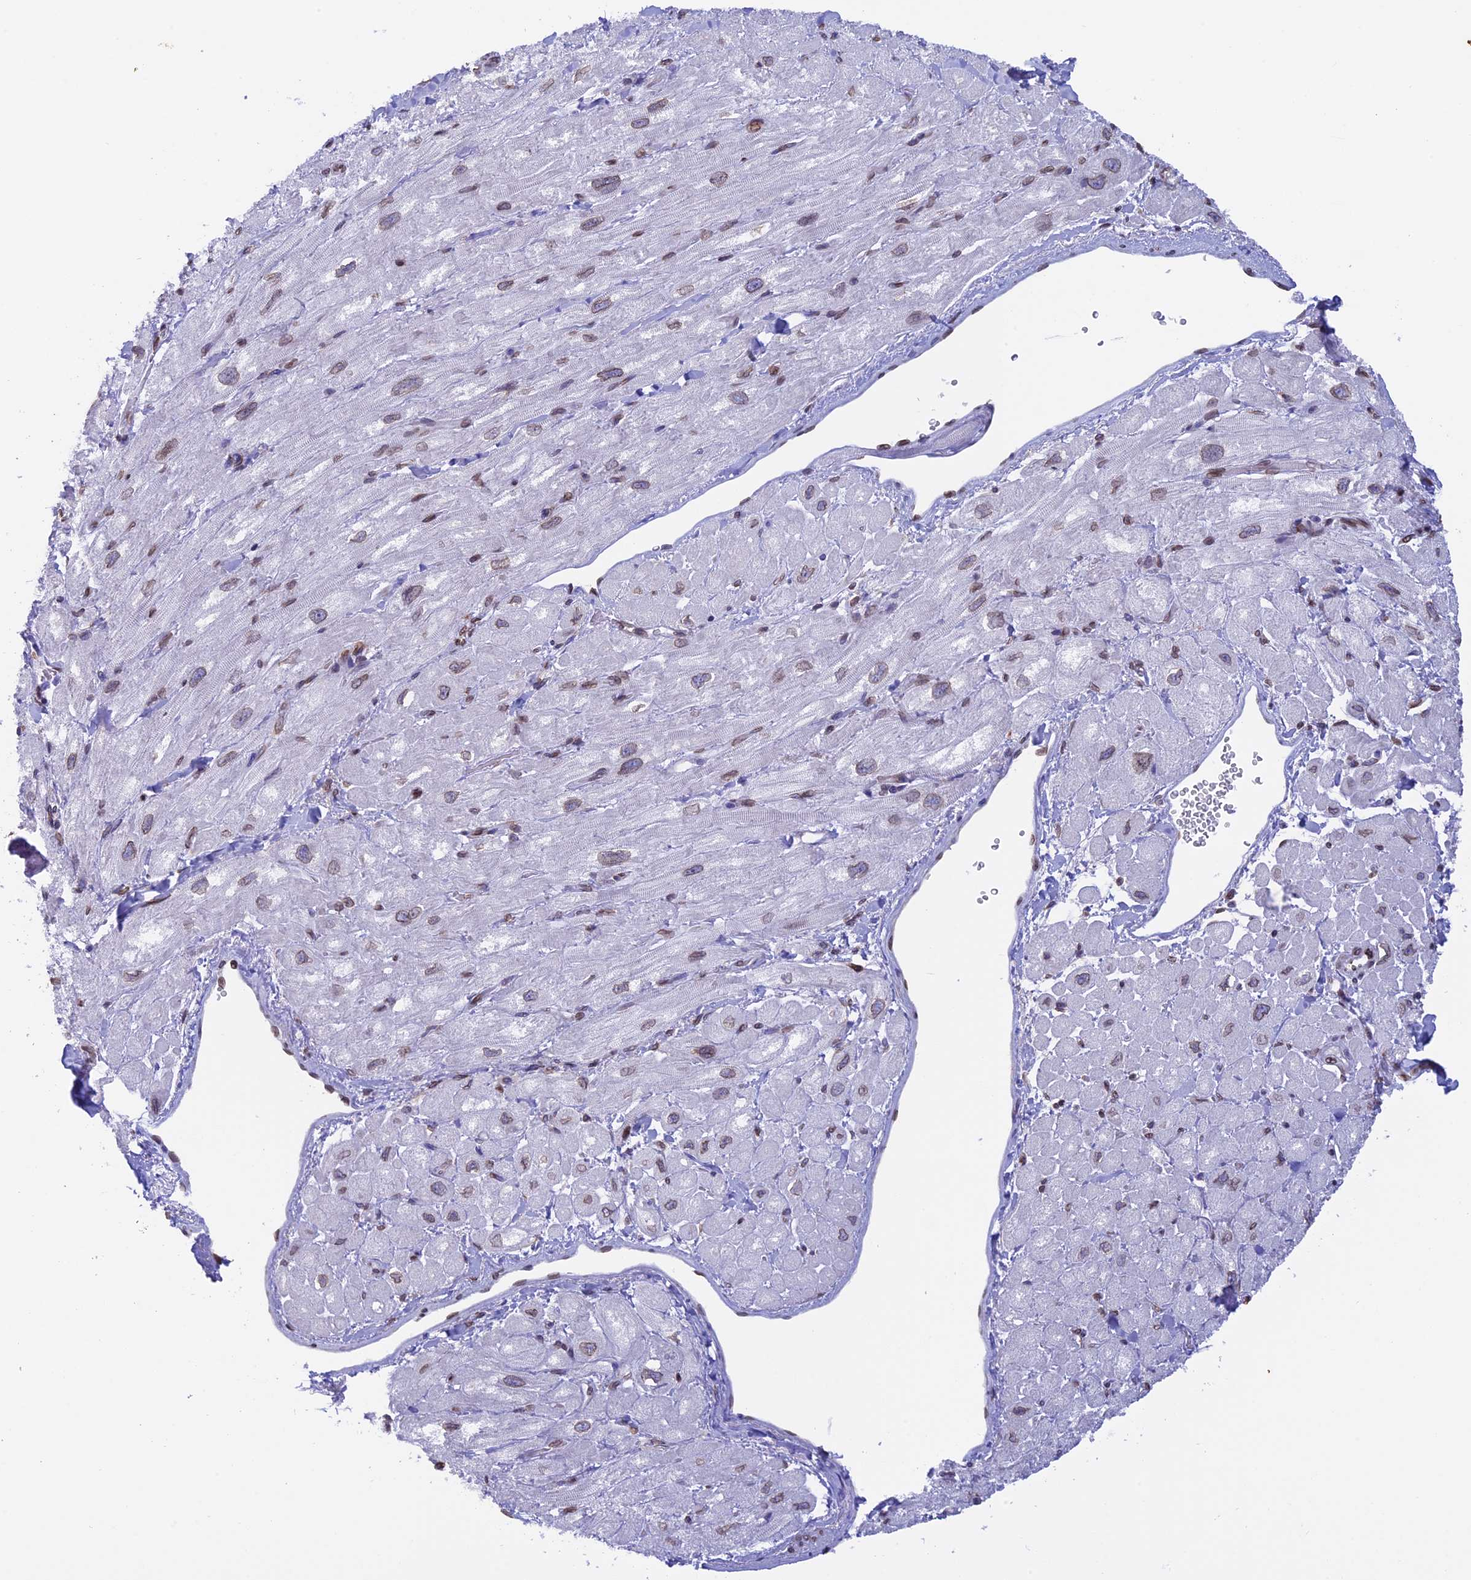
{"staining": {"intensity": "moderate", "quantity": "25%-75%", "location": "nuclear"}, "tissue": "heart muscle", "cell_type": "Cardiomyocytes", "image_type": "normal", "snomed": [{"axis": "morphology", "description": "Normal tissue, NOS"}, {"axis": "topography", "description": "Heart"}], "caption": "Immunohistochemical staining of unremarkable human heart muscle reveals medium levels of moderate nuclear expression in about 25%-75% of cardiomyocytes. Nuclei are stained in blue.", "gene": "TMPRSS7", "patient": {"sex": "male", "age": 65}}